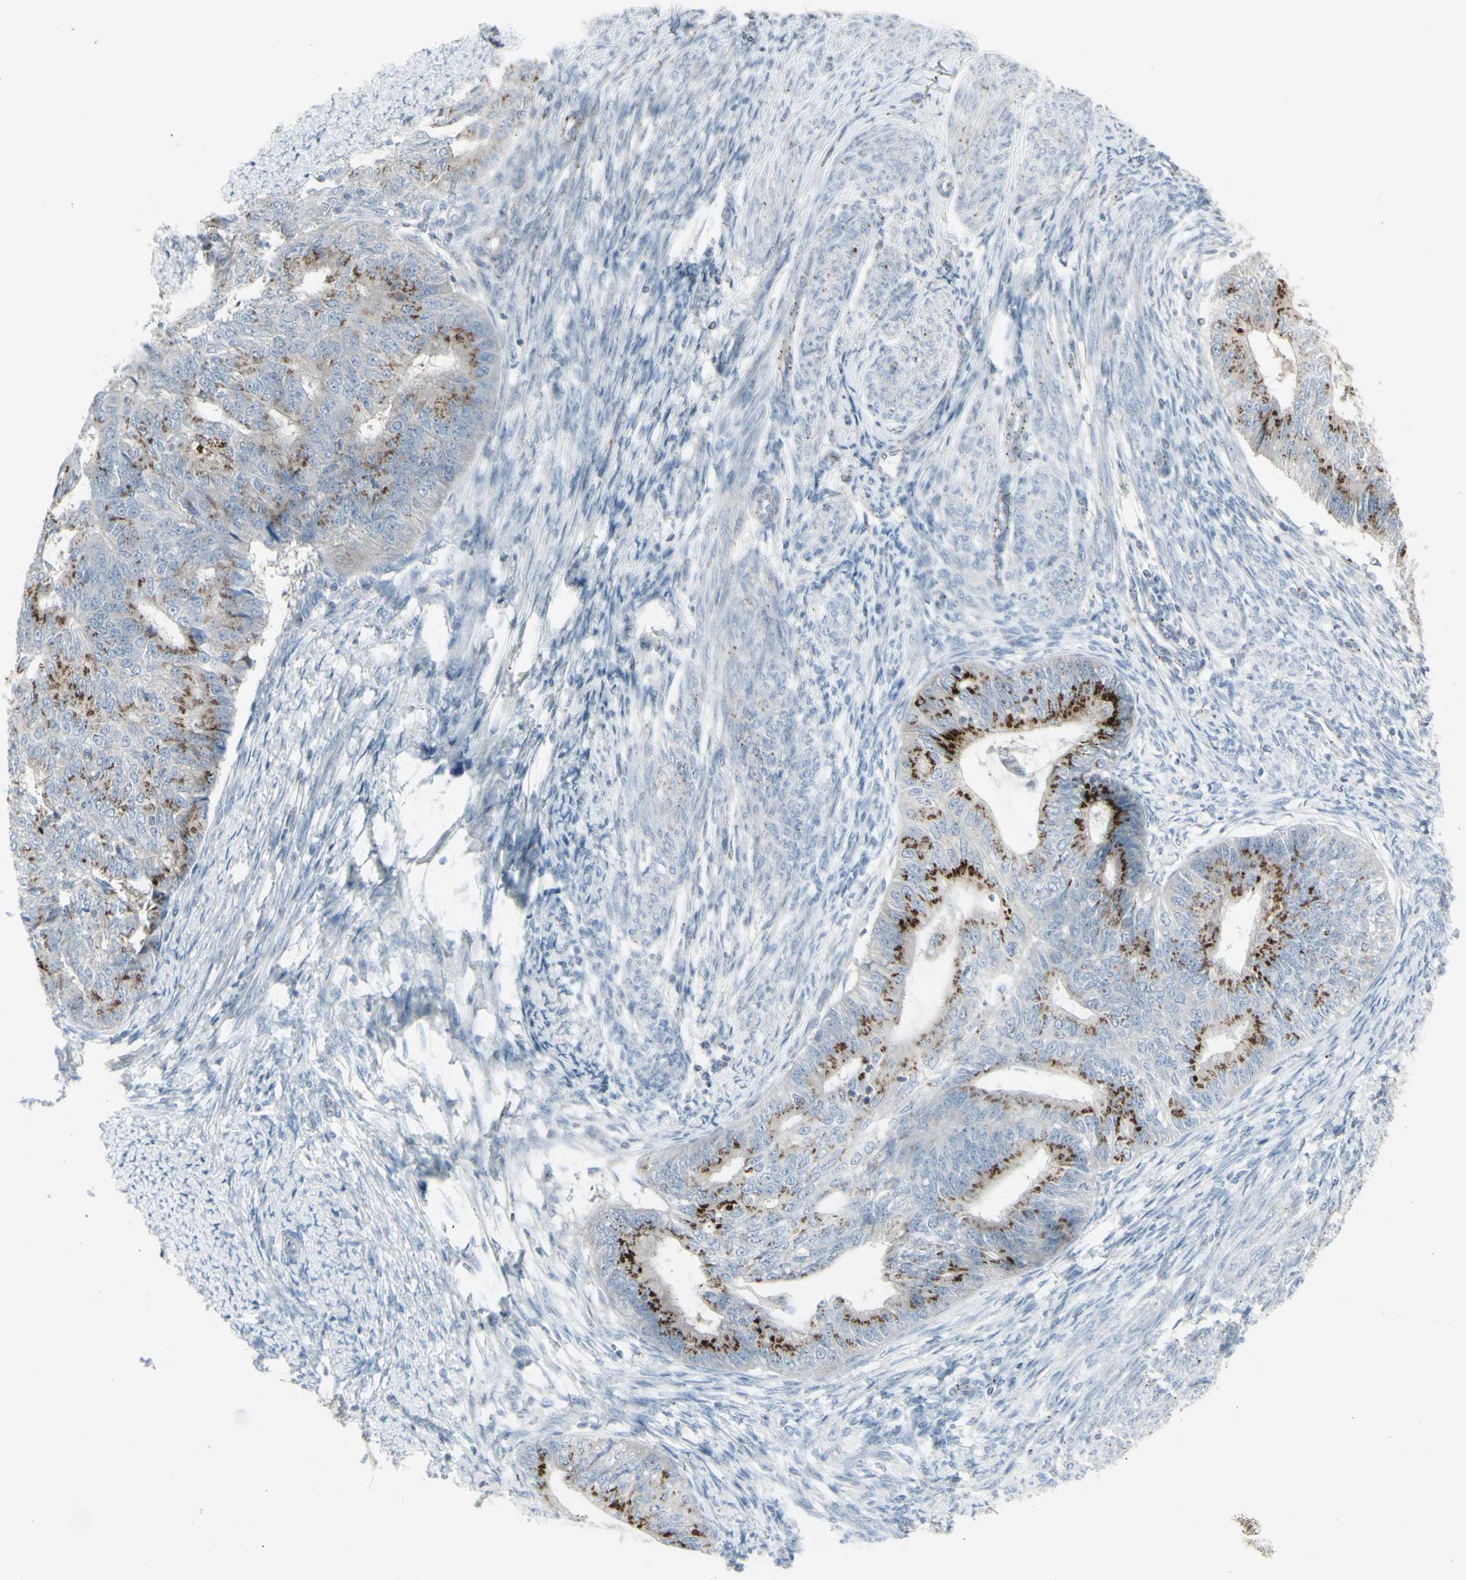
{"staining": {"intensity": "moderate", "quantity": "25%-75%", "location": "cytoplasmic/membranous"}, "tissue": "endometrial cancer", "cell_type": "Tumor cells", "image_type": "cancer", "snomed": [{"axis": "morphology", "description": "Adenocarcinoma, NOS"}, {"axis": "topography", "description": "Endometrium"}], "caption": "A brown stain labels moderate cytoplasmic/membranous staining of a protein in endometrial cancer (adenocarcinoma) tumor cells.", "gene": "GALNT6", "patient": {"sex": "female", "age": 32}}